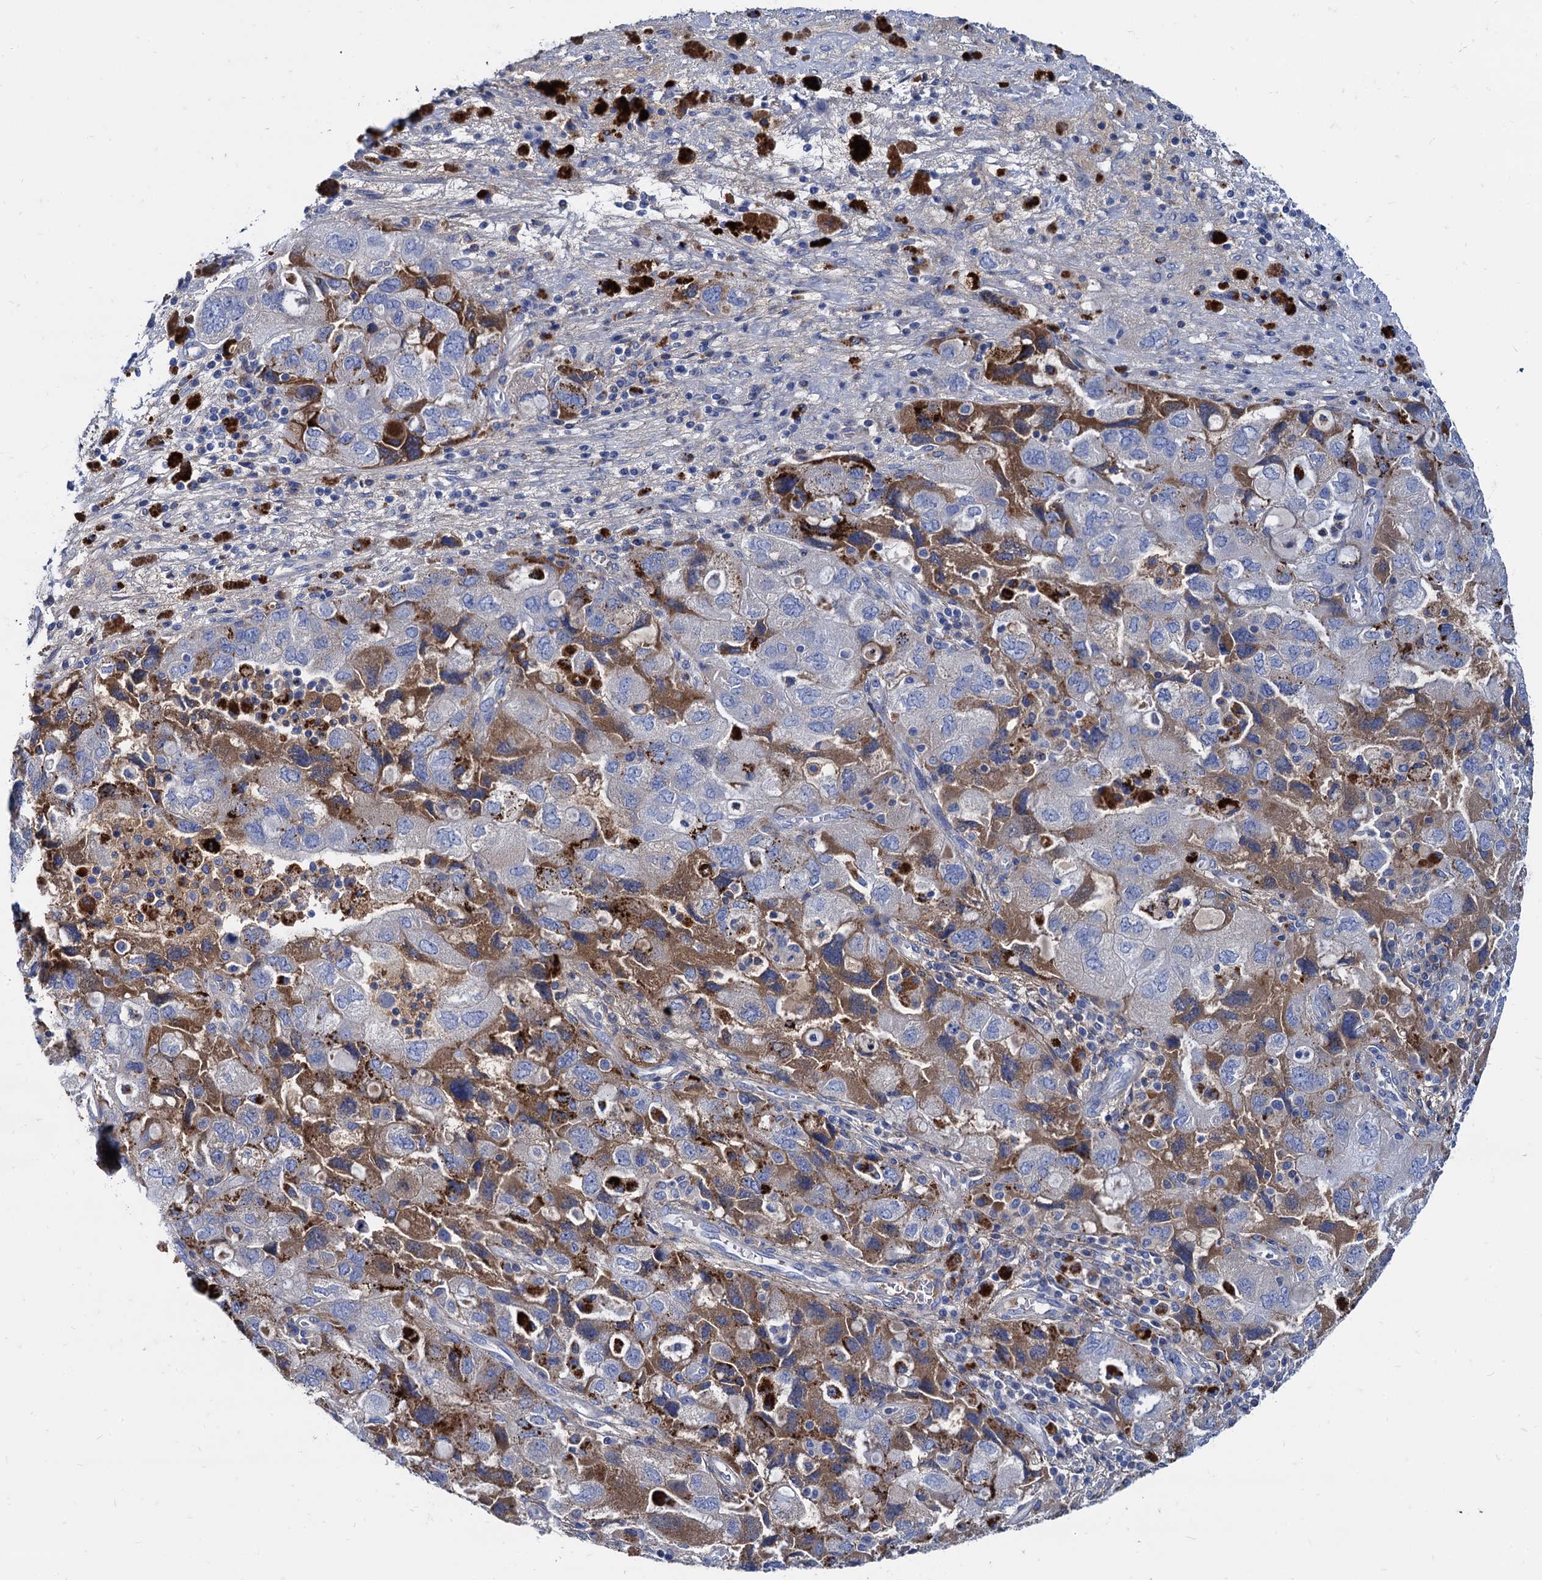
{"staining": {"intensity": "moderate", "quantity": "<25%", "location": "cytoplasmic/membranous"}, "tissue": "ovarian cancer", "cell_type": "Tumor cells", "image_type": "cancer", "snomed": [{"axis": "morphology", "description": "Carcinoma, NOS"}, {"axis": "morphology", "description": "Cystadenocarcinoma, serous, NOS"}, {"axis": "topography", "description": "Ovary"}], "caption": "Immunohistochemical staining of human serous cystadenocarcinoma (ovarian) shows low levels of moderate cytoplasmic/membranous expression in approximately <25% of tumor cells.", "gene": "APOD", "patient": {"sex": "female", "age": 69}}